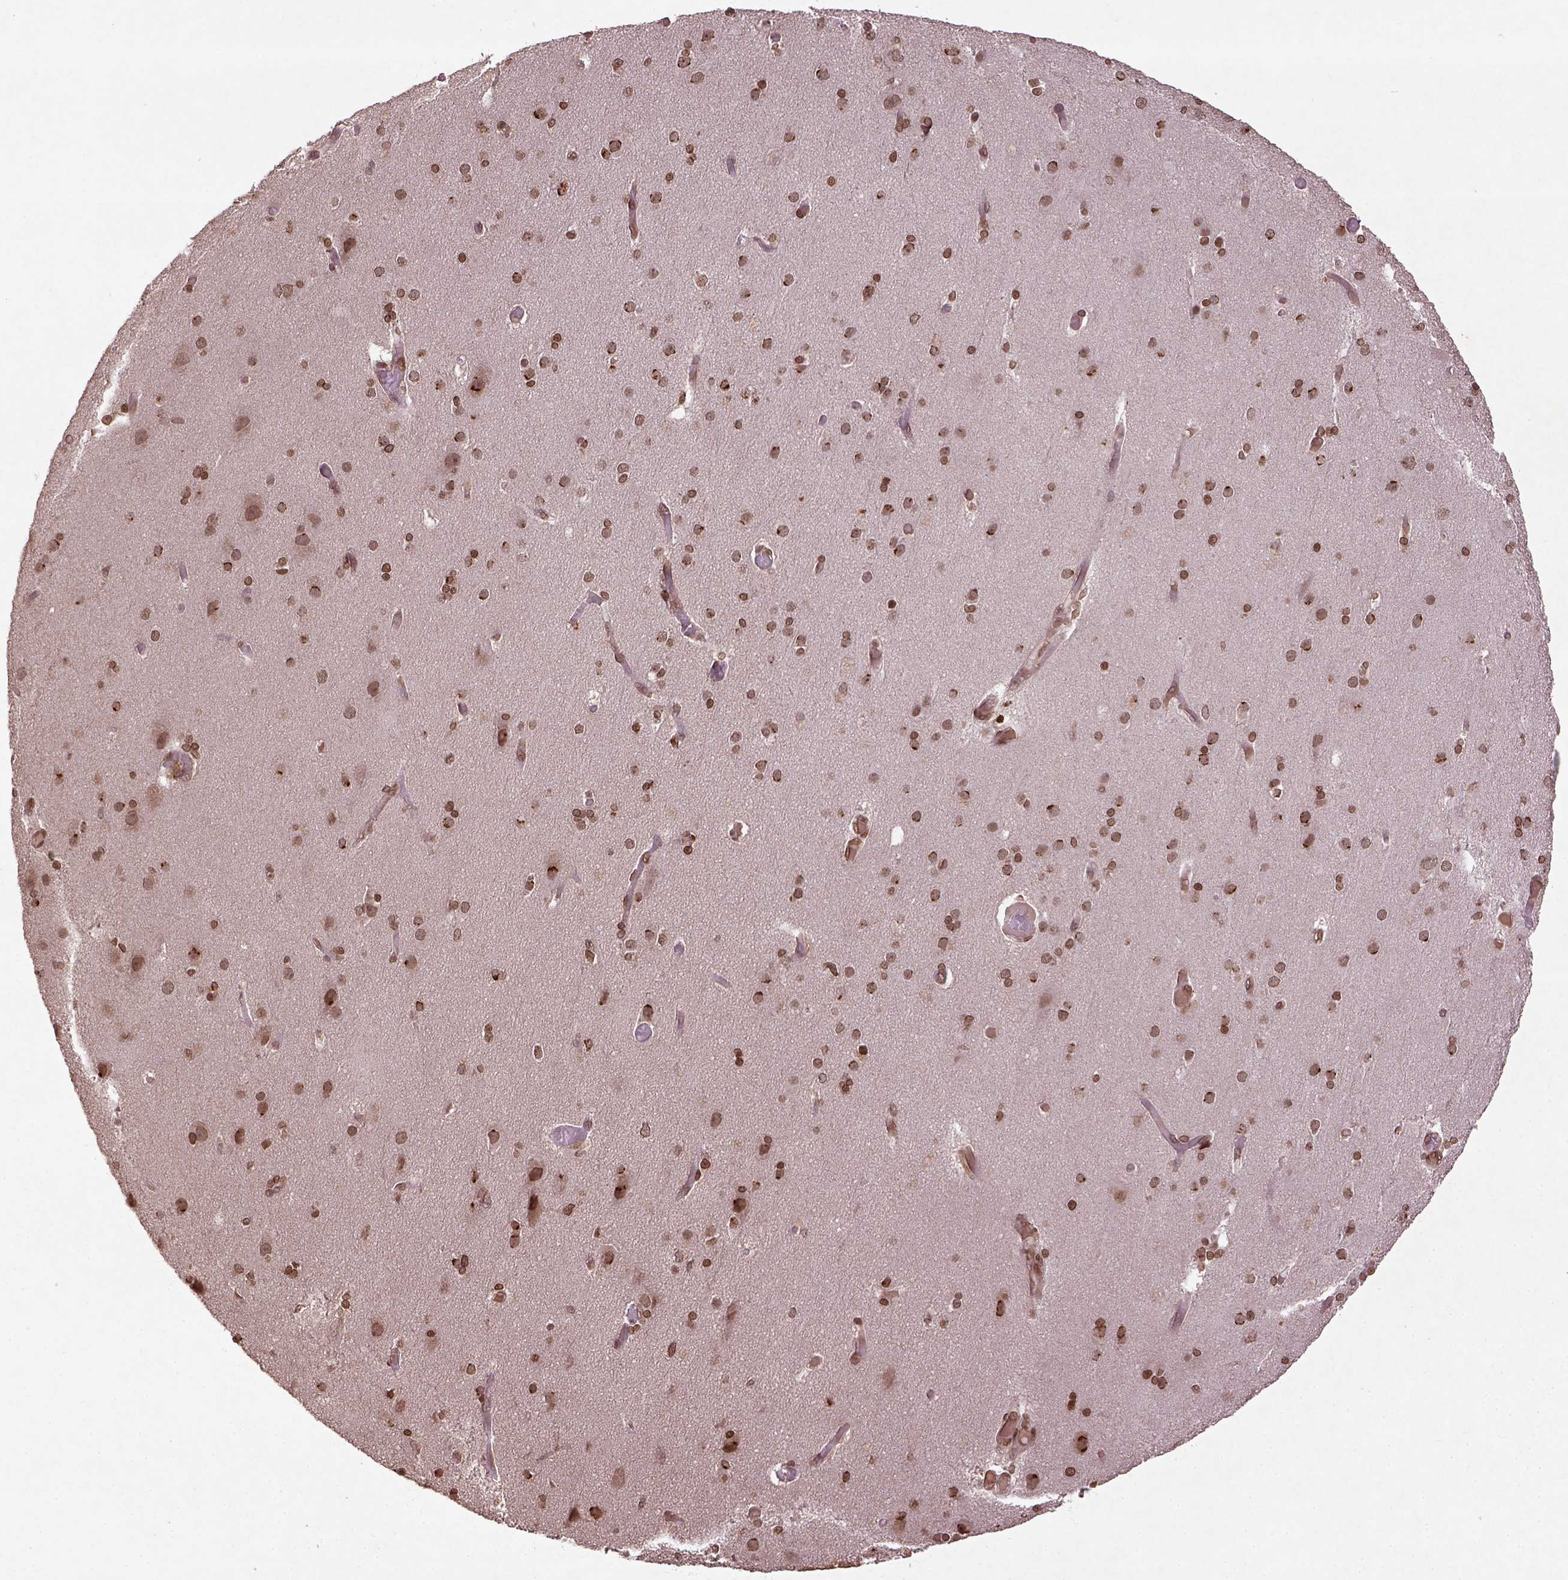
{"staining": {"intensity": "moderate", "quantity": ">75%", "location": "nuclear"}, "tissue": "cerebral cortex", "cell_type": "Endothelial cells", "image_type": "normal", "snomed": [{"axis": "morphology", "description": "Normal tissue, NOS"}, {"axis": "morphology", "description": "Glioma, malignant, High grade"}, {"axis": "topography", "description": "Cerebral cortex"}], "caption": "Protein staining displays moderate nuclear staining in approximately >75% of endothelial cells in normal cerebral cortex.", "gene": "BANF1", "patient": {"sex": "male", "age": 71}}